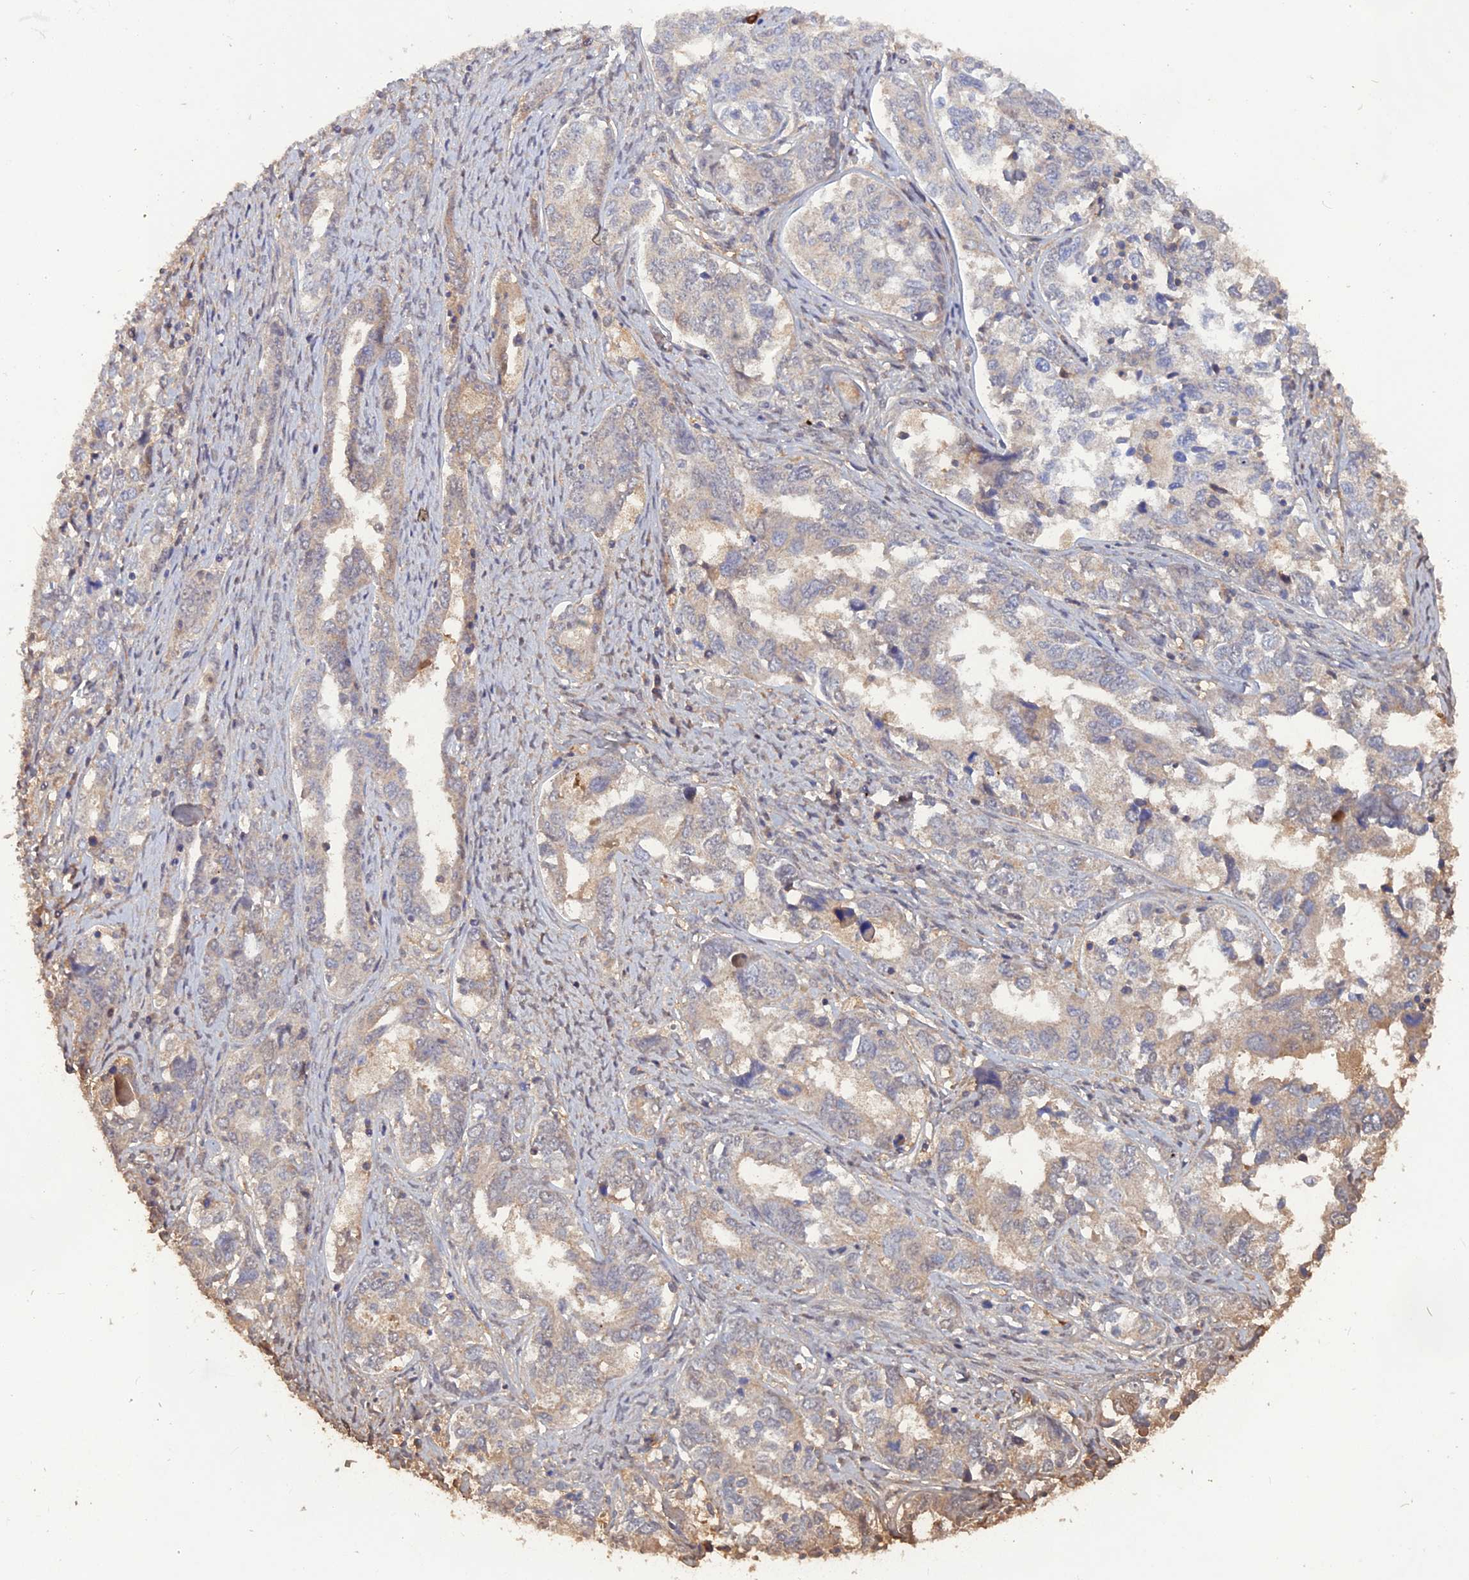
{"staining": {"intensity": "weak", "quantity": "<25%", "location": "cytoplasmic/membranous"}, "tissue": "ovarian cancer", "cell_type": "Tumor cells", "image_type": "cancer", "snomed": [{"axis": "morphology", "description": "Carcinoma, endometroid"}, {"axis": "topography", "description": "Ovary"}], "caption": "There is no significant expression in tumor cells of endometroid carcinoma (ovarian).", "gene": "BLVRA", "patient": {"sex": "female", "age": 62}}